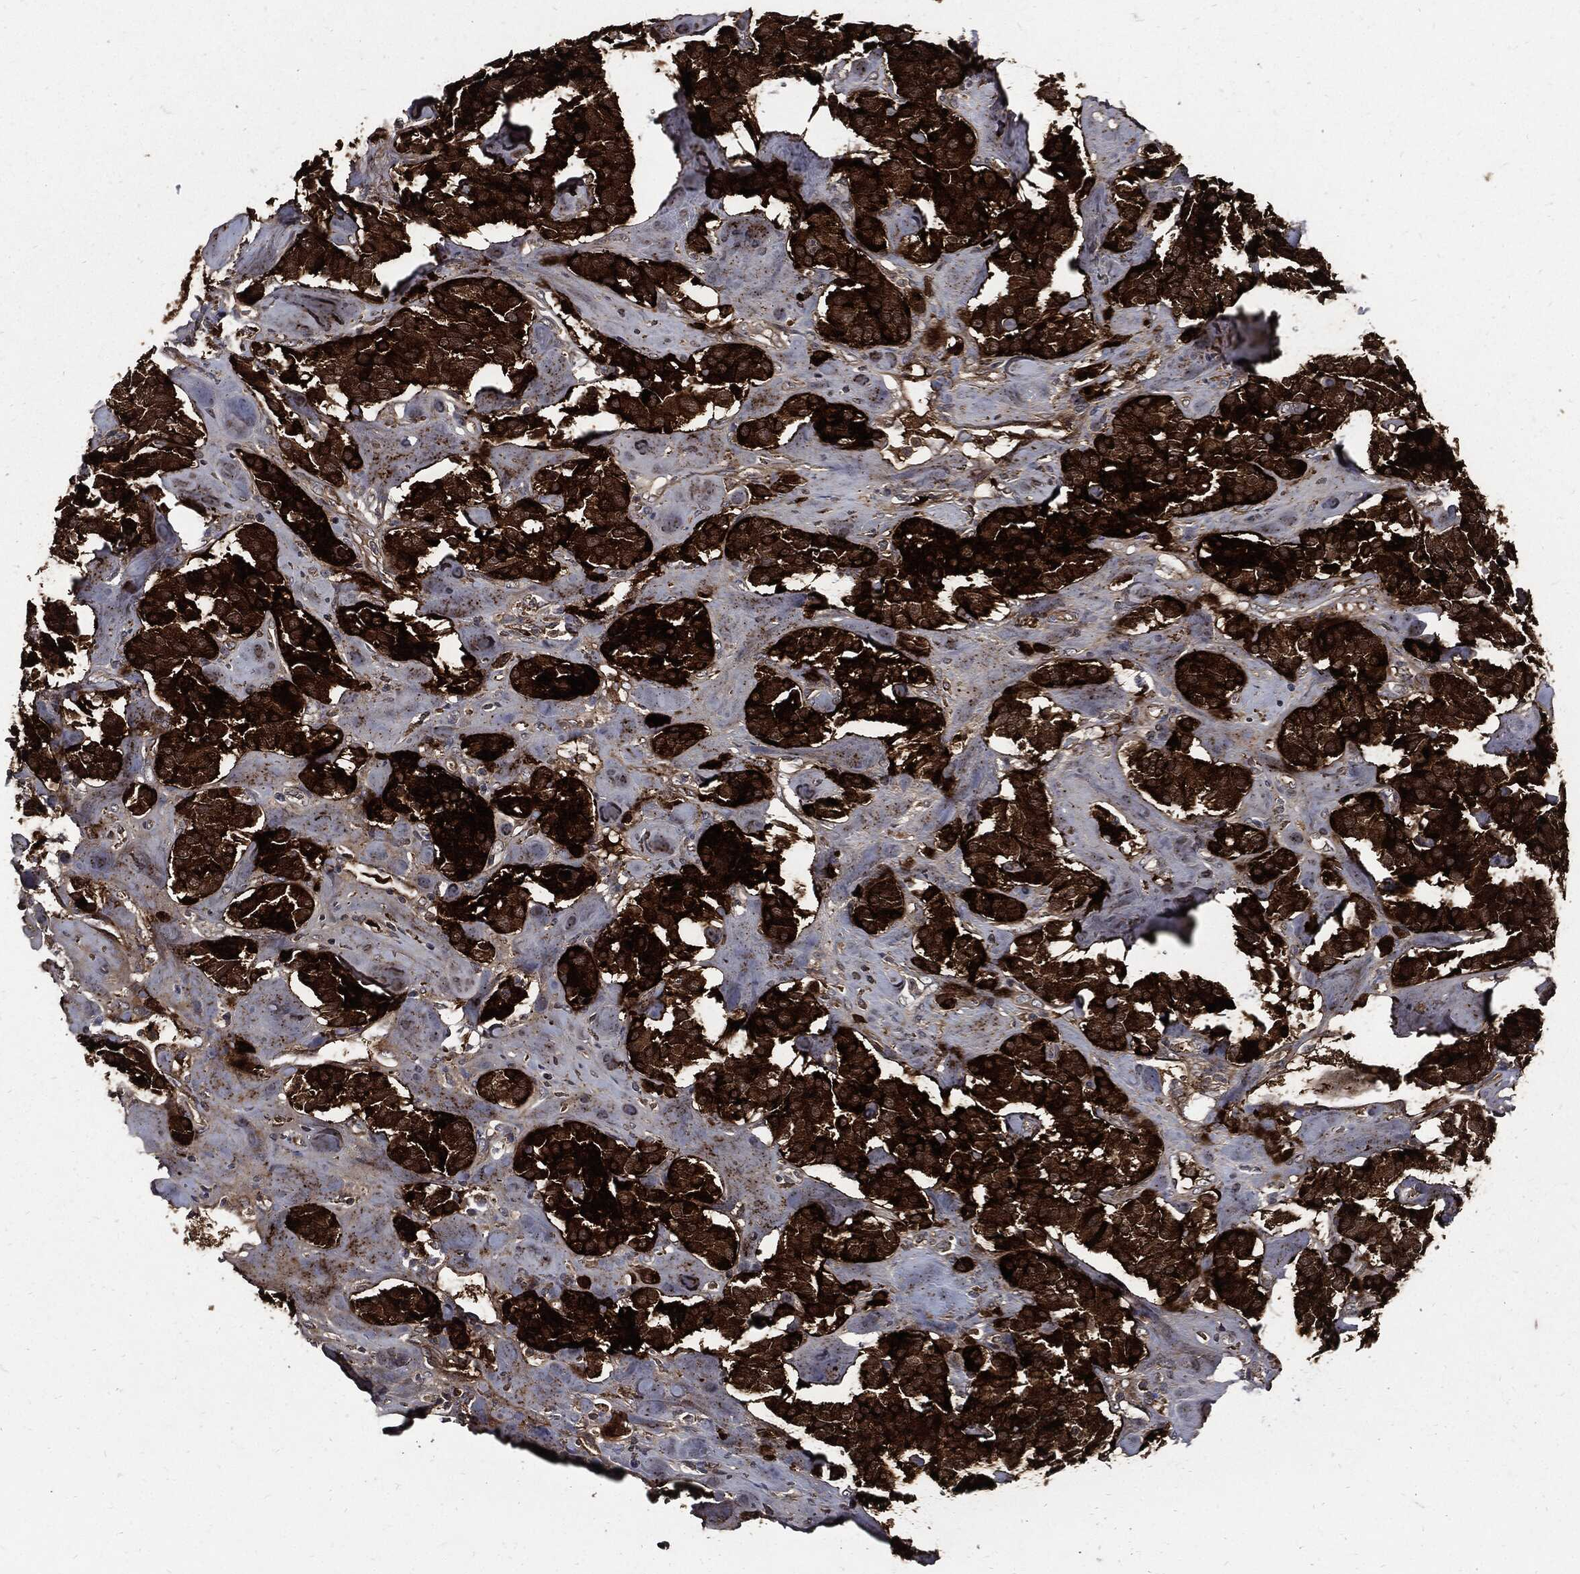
{"staining": {"intensity": "strong", "quantity": ">75%", "location": "cytoplasmic/membranous"}, "tissue": "carcinoid", "cell_type": "Tumor cells", "image_type": "cancer", "snomed": [{"axis": "morphology", "description": "Carcinoid, malignant, NOS"}, {"axis": "topography", "description": "Pancreas"}], "caption": "Malignant carcinoid stained for a protein displays strong cytoplasmic/membranous positivity in tumor cells.", "gene": "CLU", "patient": {"sex": "male", "age": 41}}